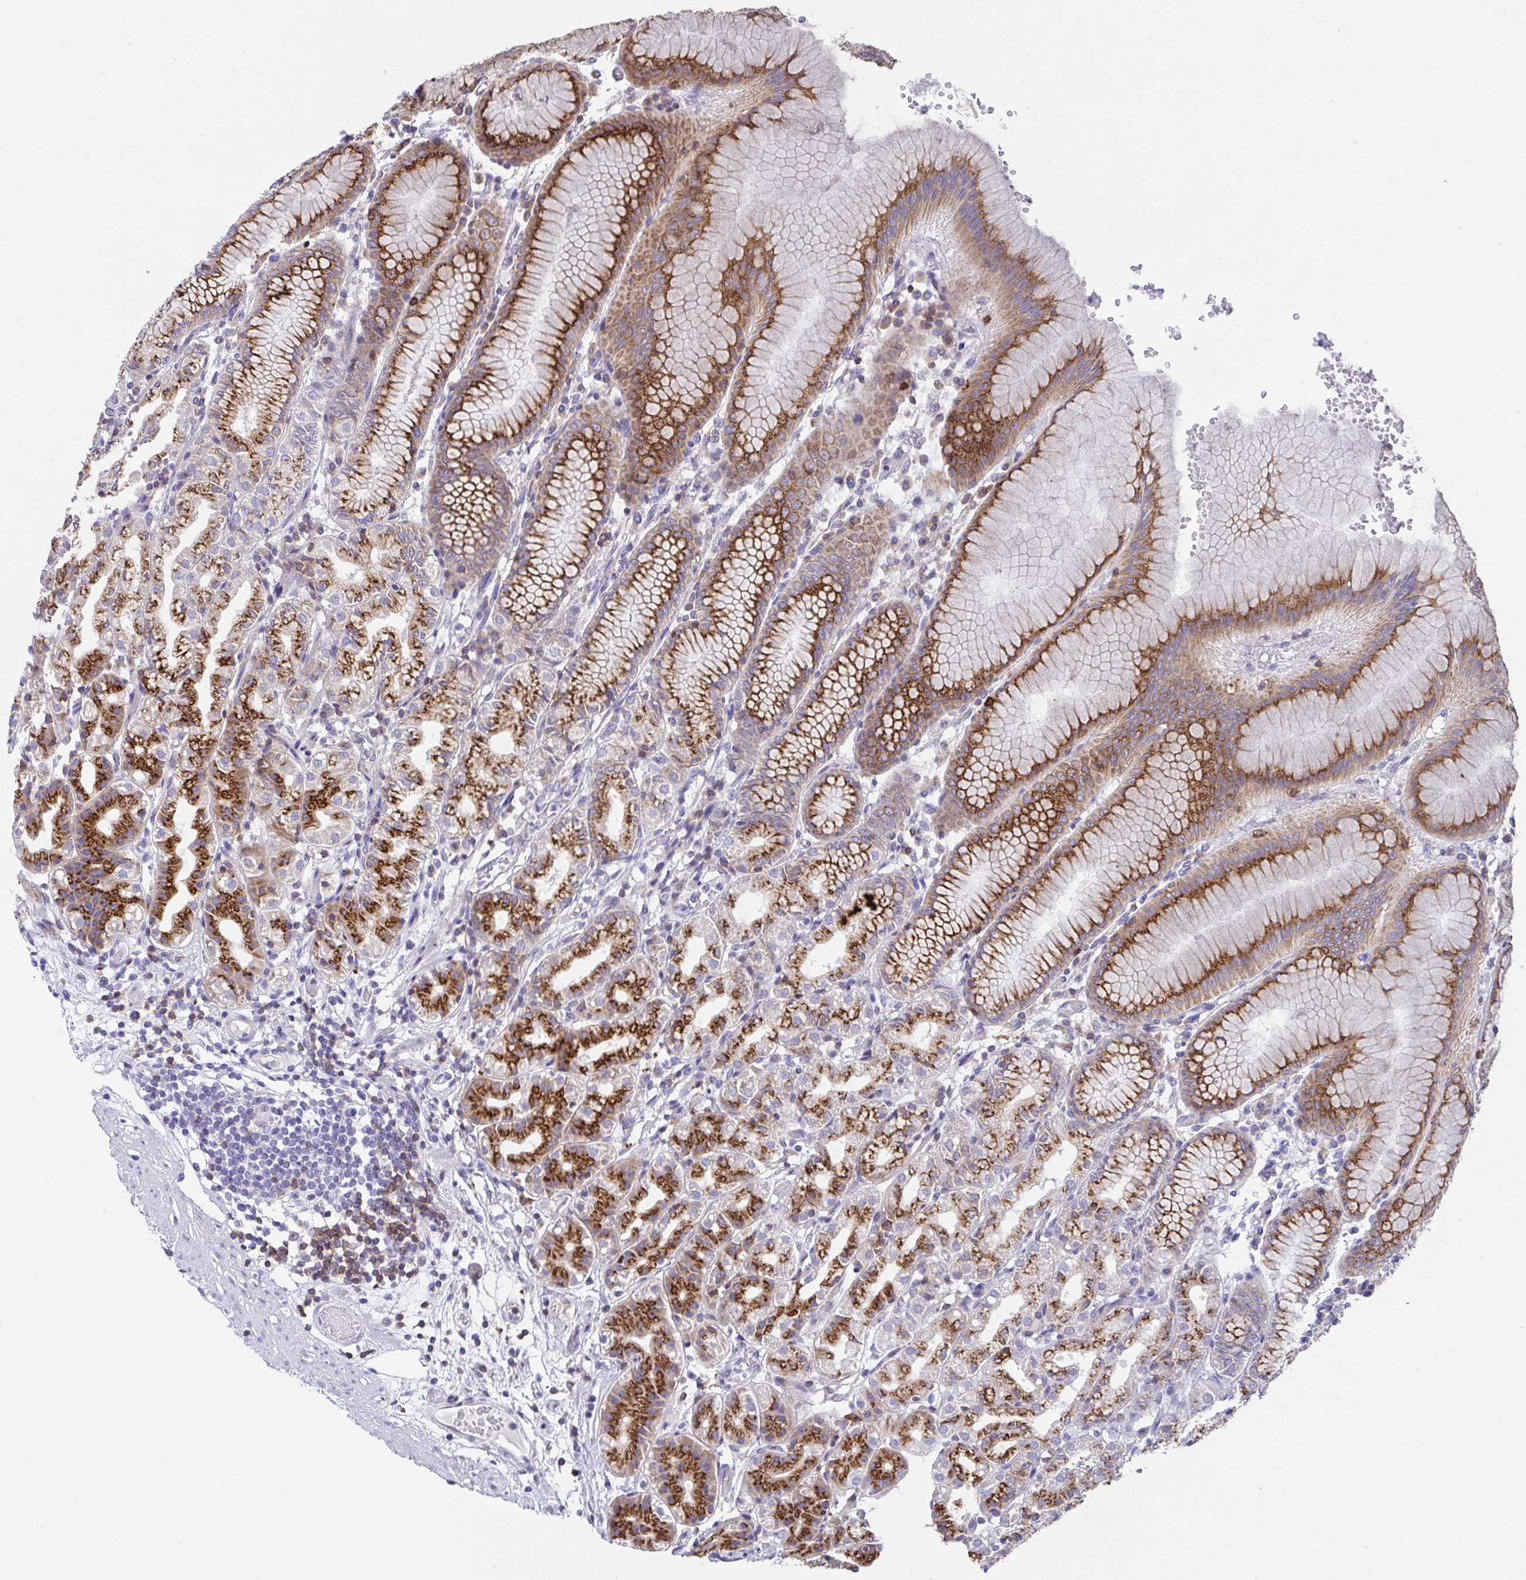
{"staining": {"intensity": "strong", "quantity": "25%-75%", "location": "cytoplasmic/membranous"}, "tissue": "stomach", "cell_type": "Glandular cells", "image_type": "normal", "snomed": [{"axis": "morphology", "description": "Normal tissue, NOS"}, {"axis": "topography", "description": "Stomach"}], "caption": "This micrograph shows unremarkable stomach stained with immunohistochemistry to label a protein in brown. The cytoplasmic/membranous of glandular cells show strong positivity for the protein. Nuclei are counter-stained blue.", "gene": "MIA3", "patient": {"sex": "female", "age": 57}}